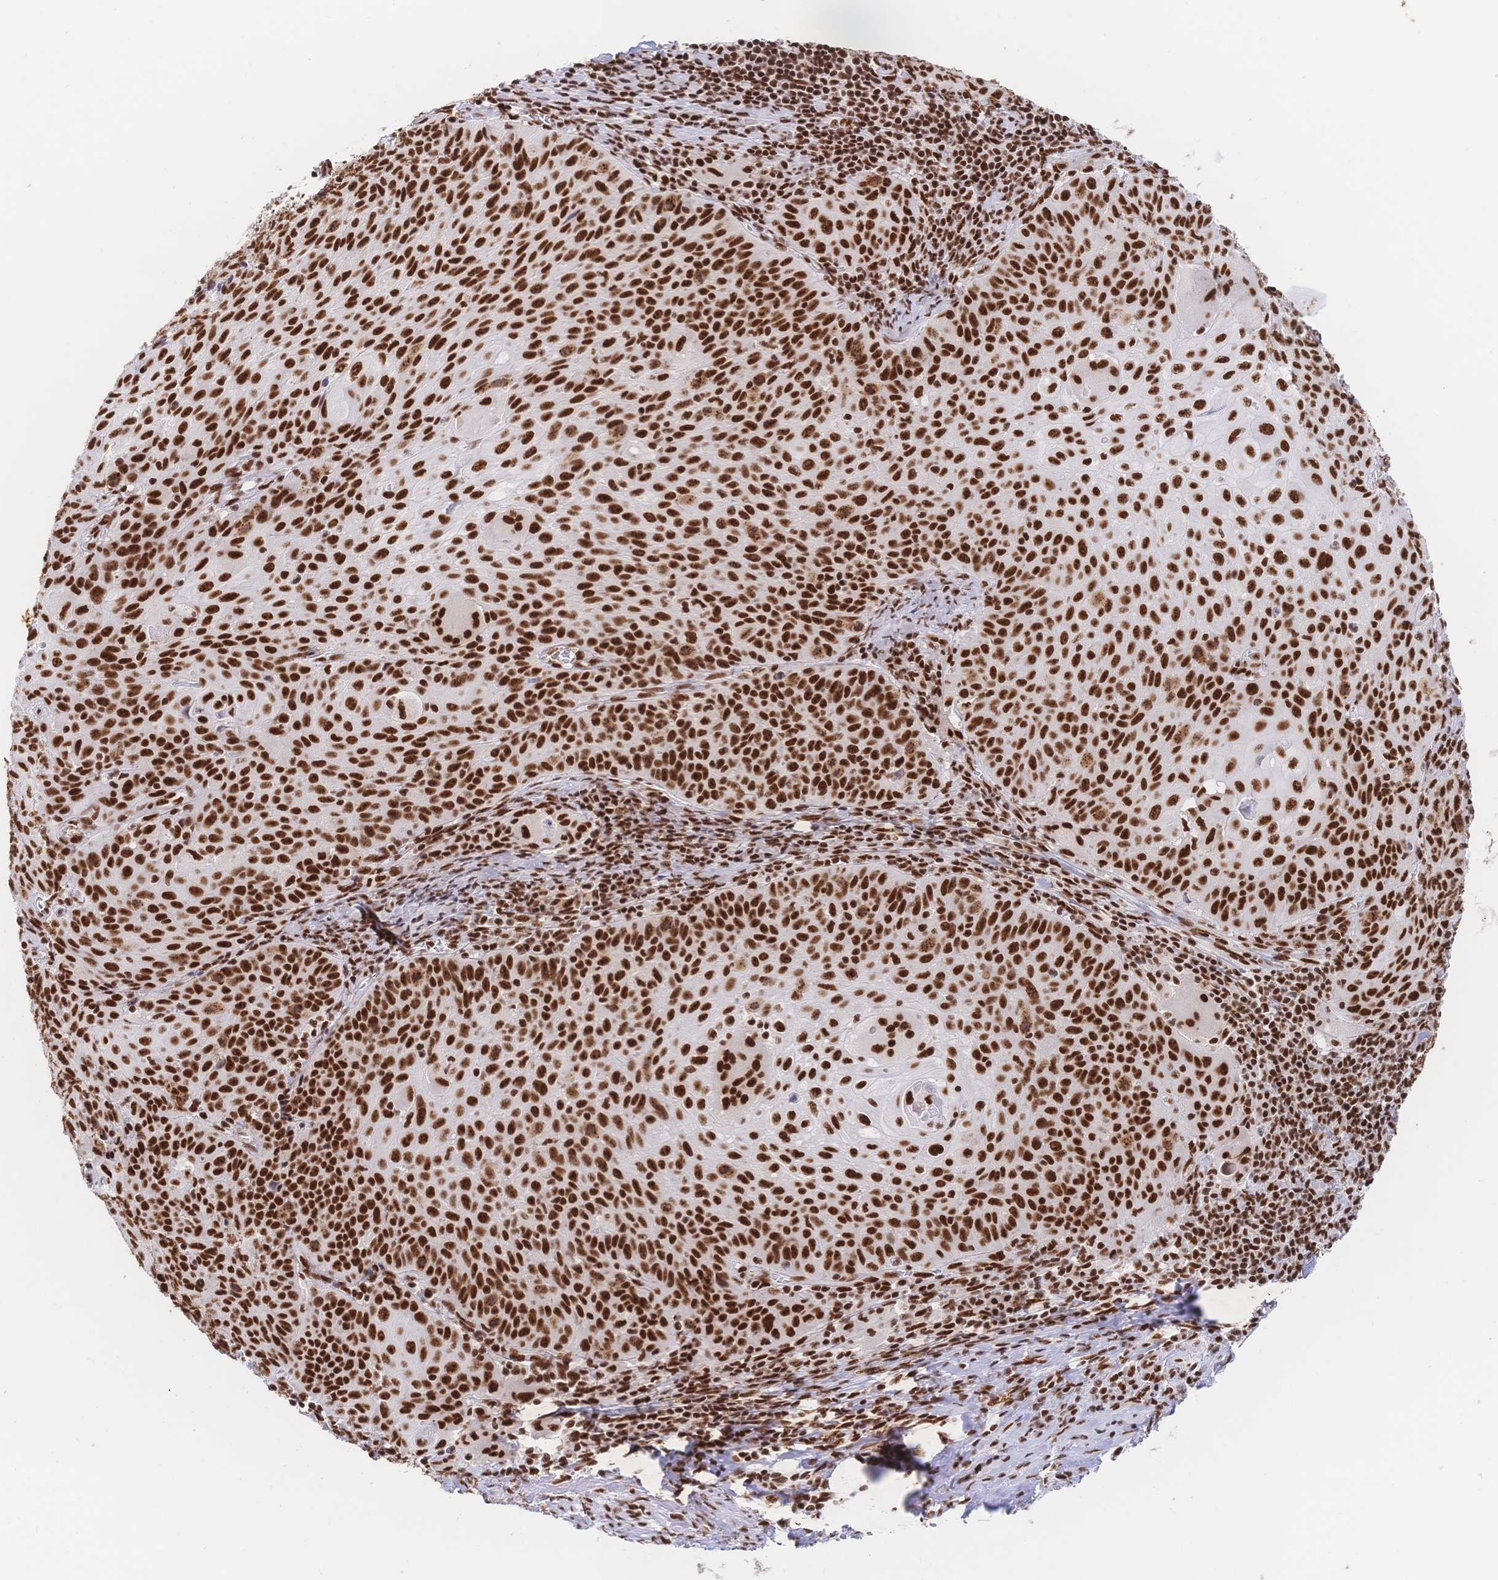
{"staining": {"intensity": "strong", "quantity": ">75%", "location": "nuclear"}, "tissue": "cervical cancer", "cell_type": "Tumor cells", "image_type": "cancer", "snomed": [{"axis": "morphology", "description": "Squamous cell carcinoma, NOS"}, {"axis": "topography", "description": "Cervix"}], "caption": "Tumor cells display strong nuclear expression in approximately >75% of cells in cervical squamous cell carcinoma.", "gene": "SRSF1", "patient": {"sex": "female", "age": 65}}